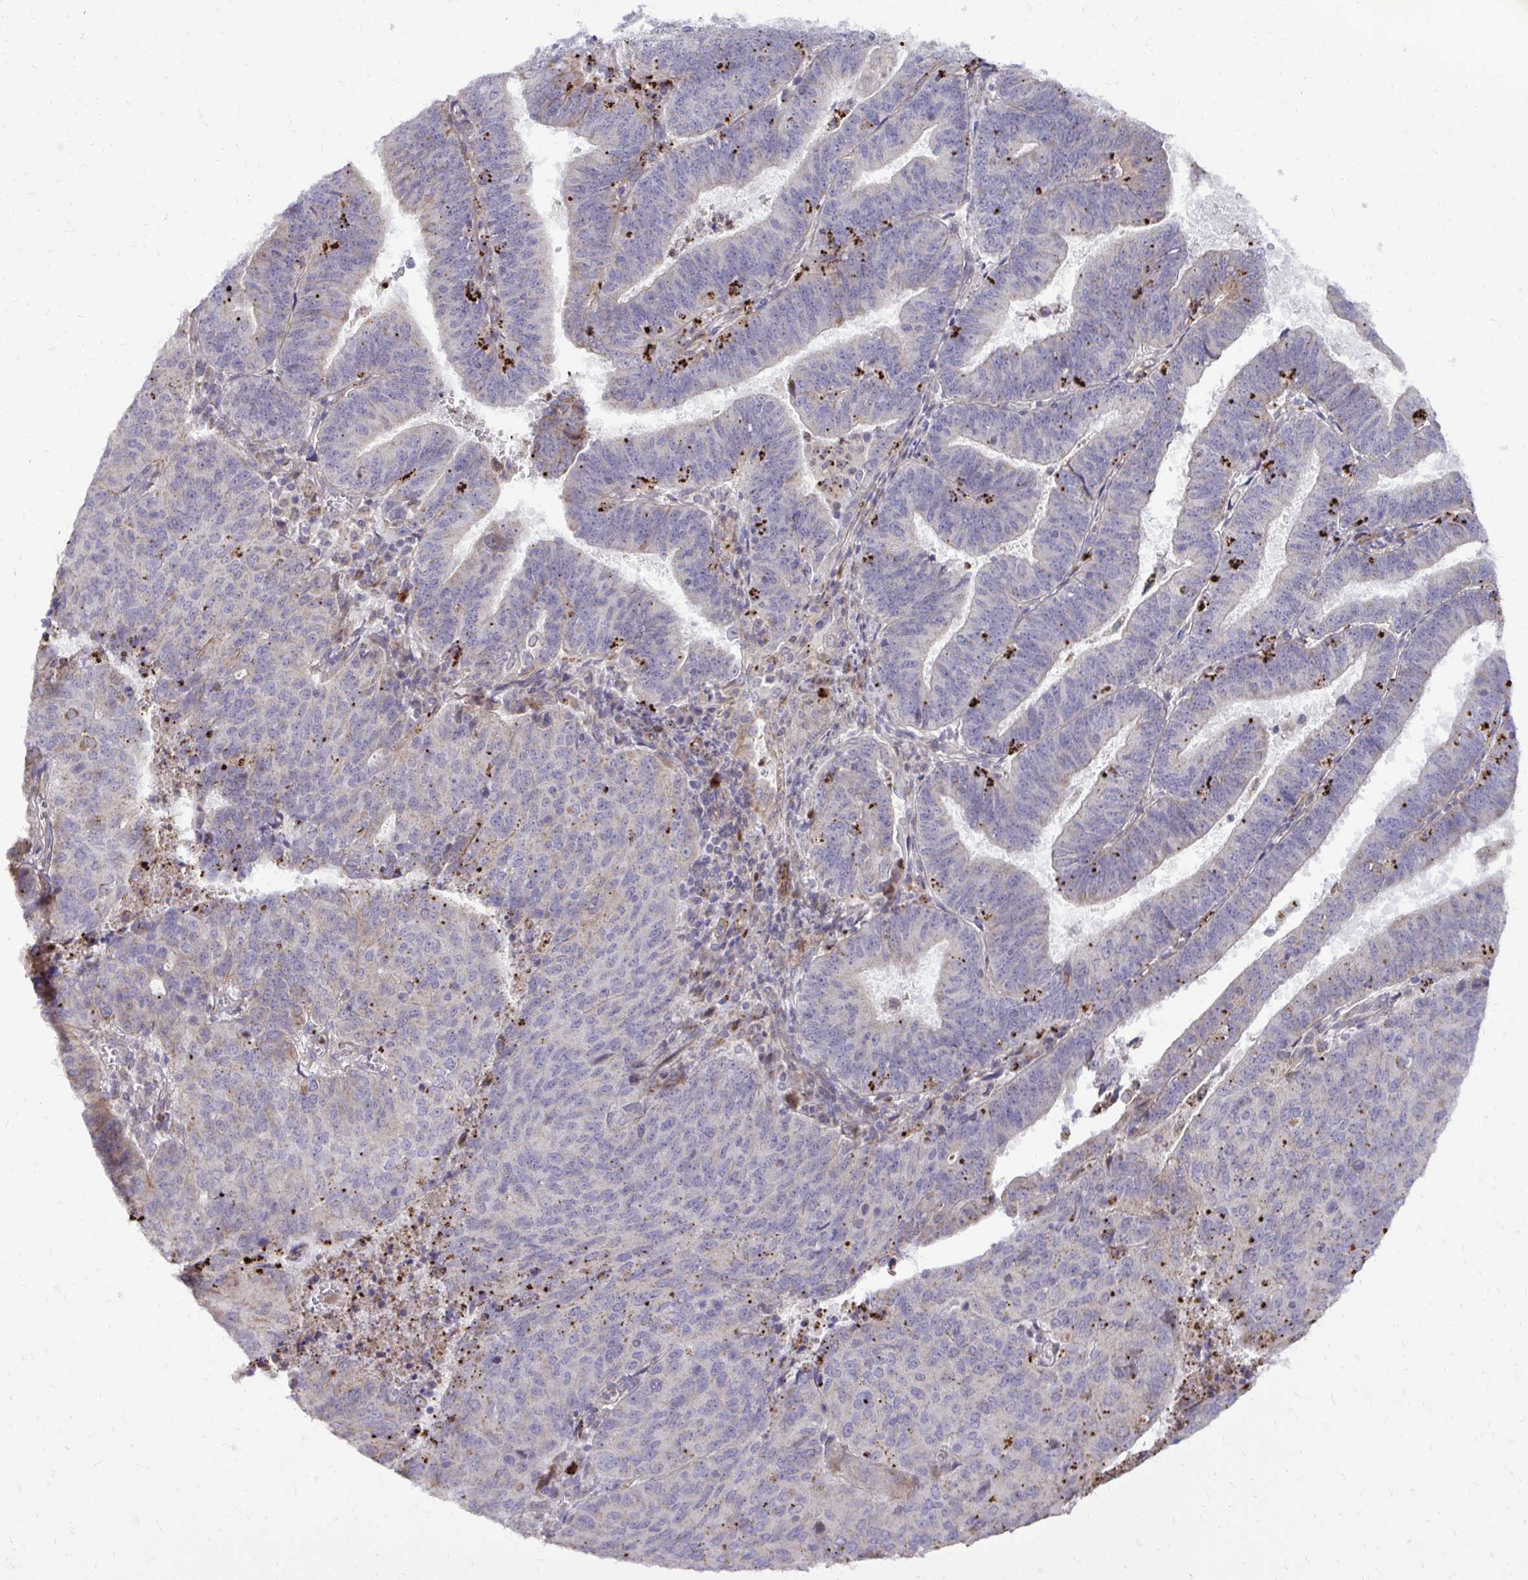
{"staining": {"intensity": "weak", "quantity": "<25%", "location": "cytoplasmic/membranous"}, "tissue": "endometrial cancer", "cell_type": "Tumor cells", "image_type": "cancer", "snomed": [{"axis": "morphology", "description": "Adenocarcinoma, NOS"}, {"axis": "topography", "description": "Endometrium"}], "caption": "Tumor cells are negative for brown protein staining in endometrial adenocarcinoma.", "gene": "ABCC3", "patient": {"sex": "female", "age": 82}}